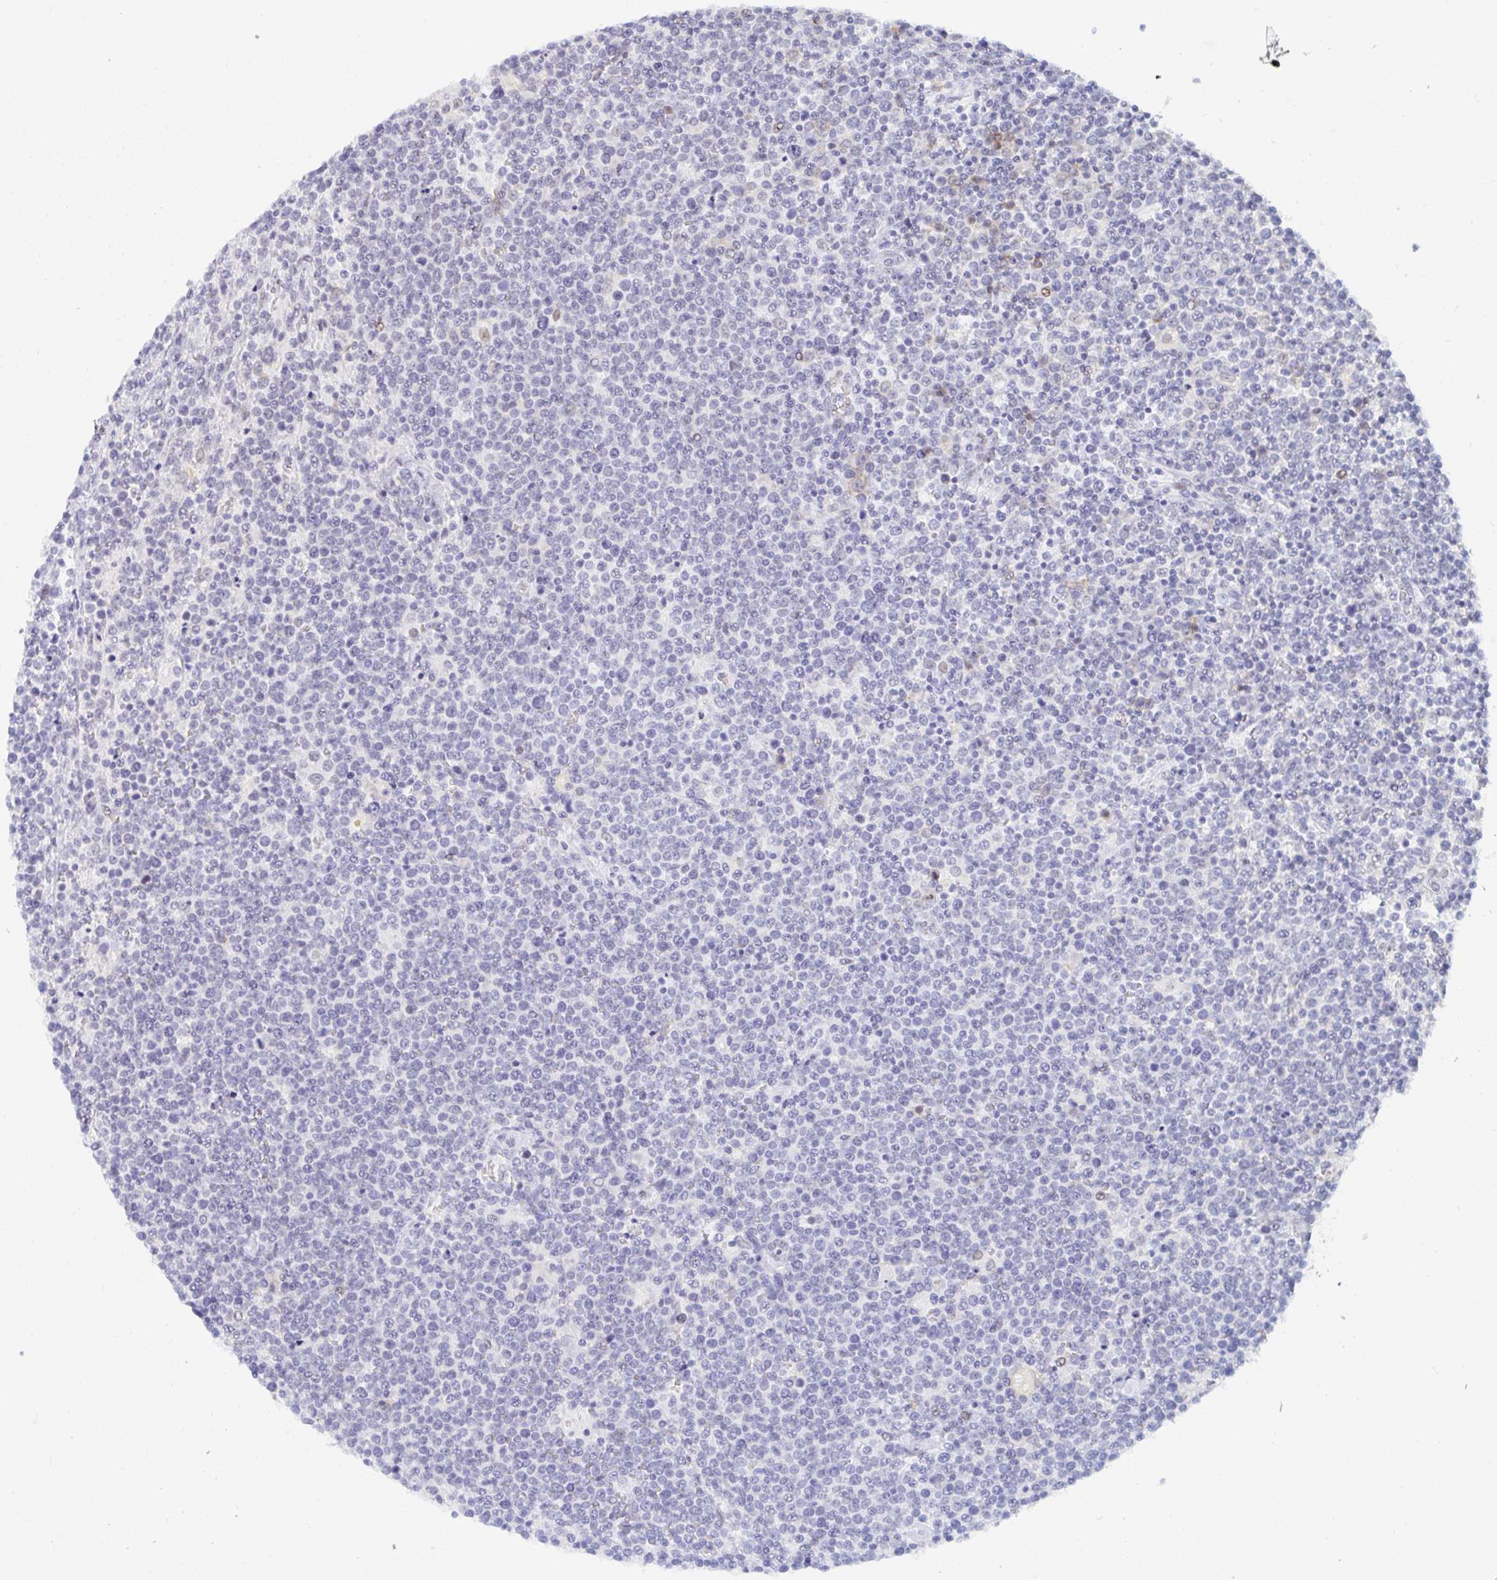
{"staining": {"intensity": "negative", "quantity": "none", "location": "none"}, "tissue": "lymphoma", "cell_type": "Tumor cells", "image_type": "cancer", "snomed": [{"axis": "morphology", "description": "Malignant lymphoma, non-Hodgkin's type, High grade"}, {"axis": "topography", "description": "Lymph node"}], "caption": "Lymphoma stained for a protein using immunohistochemistry displays no positivity tumor cells.", "gene": "COL28A1", "patient": {"sex": "male", "age": 61}}